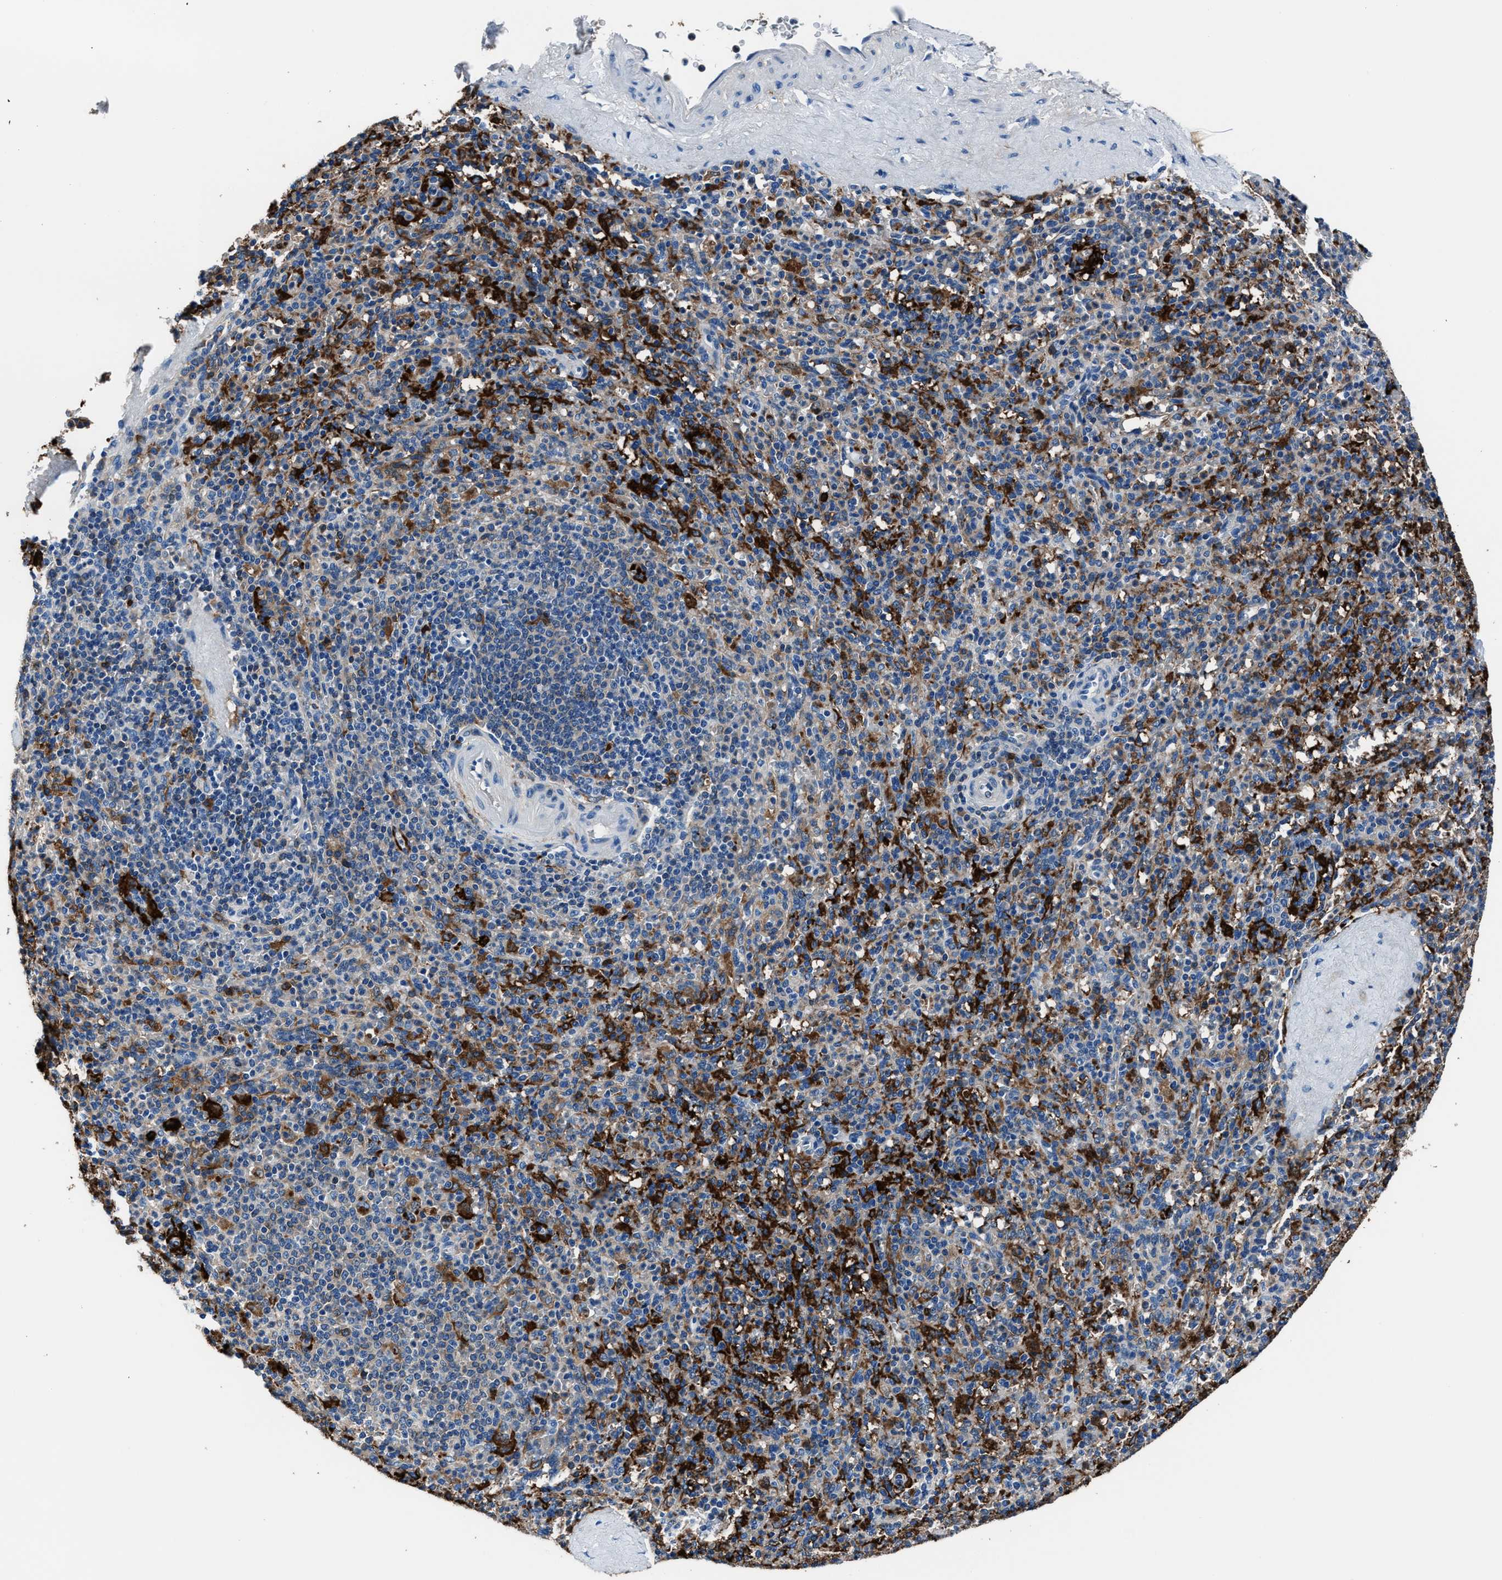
{"staining": {"intensity": "strong", "quantity": "25%-75%", "location": "cytoplasmic/membranous"}, "tissue": "spleen", "cell_type": "Cells in red pulp", "image_type": "normal", "snomed": [{"axis": "morphology", "description": "Normal tissue, NOS"}, {"axis": "topography", "description": "Spleen"}], "caption": "This histopathology image exhibits benign spleen stained with immunohistochemistry to label a protein in brown. The cytoplasmic/membranous of cells in red pulp show strong positivity for the protein. Nuclei are counter-stained blue.", "gene": "FTL", "patient": {"sex": "male", "age": 36}}